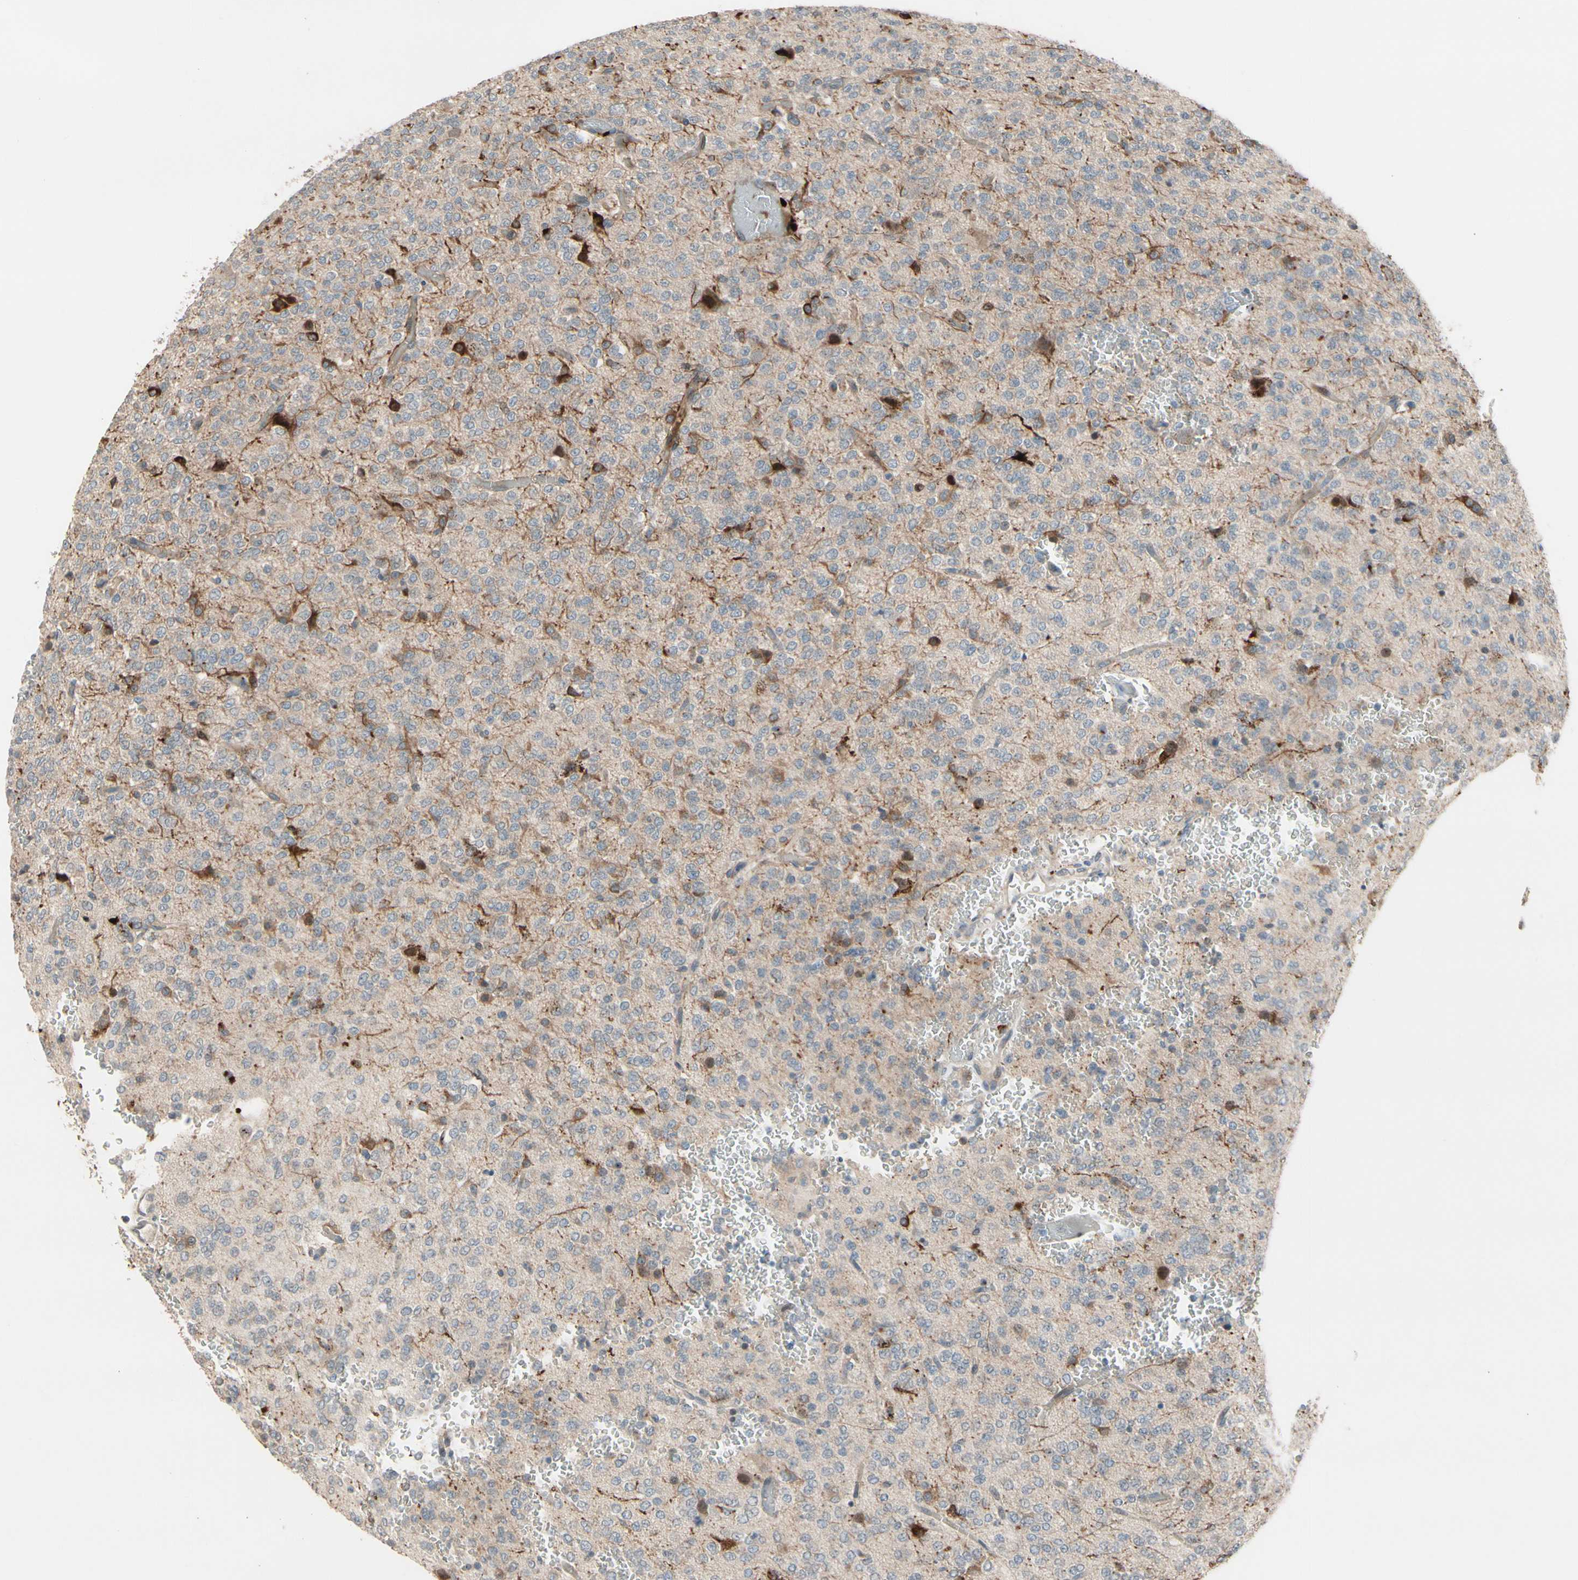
{"staining": {"intensity": "weak", "quantity": "25%-75%", "location": "cytoplasmic/membranous"}, "tissue": "glioma", "cell_type": "Tumor cells", "image_type": "cancer", "snomed": [{"axis": "morphology", "description": "Glioma, malignant, Low grade"}, {"axis": "topography", "description": "Brain"}], "caption": "A low amount of weak cytoplasmic/membranous staining is seen in about 25%-75% of tumor cells in malignant glioma (low-grade) tissue. The protein is stained brown, and the nuclei are stained in blue (DAB IHC with brightfield microscopy, high magnification).", "gene": "SNX29", "patient": {"sex": "male", "age": 38}}